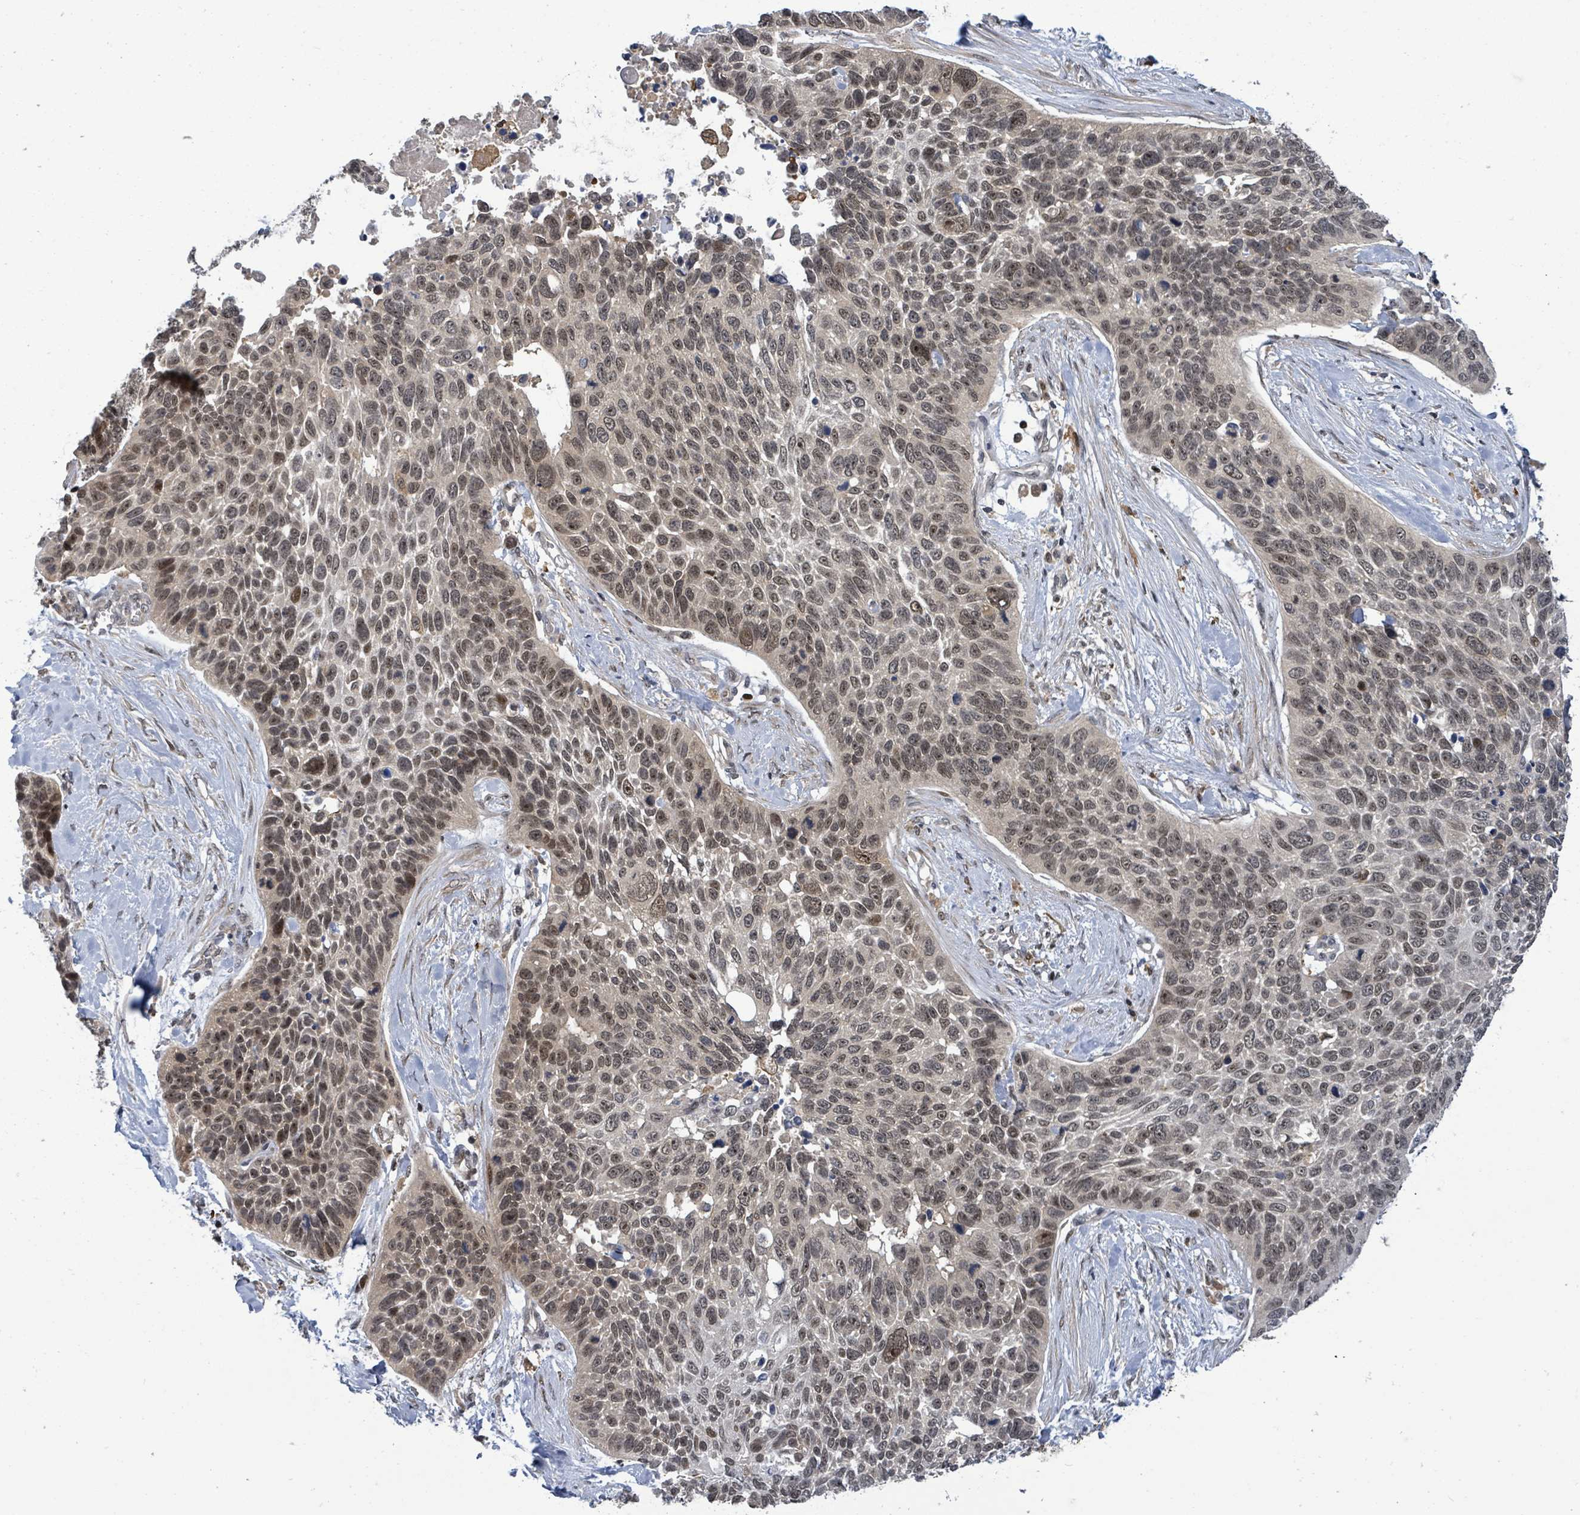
{"staining": {"intensity": "moderate", "quantity": ">75%", "location": "nuclear"}, "tissue": "lung cancer", "cell_type": "Tumor cells", "image_type": "cancer", "snomed": [{"axis": "morphology", "description": "Squamous cell carcinoma, NOS"}, {"axis": "topography", "description": "Lung"}], "caption": "Squamous cell carcinoma (lung) stained for a protein (brown) reveals moderate nuclear positive expression in about >75% of tumor cells.", "gene": "FBXO6", "patient": {"sex": "male", "age": 62}}